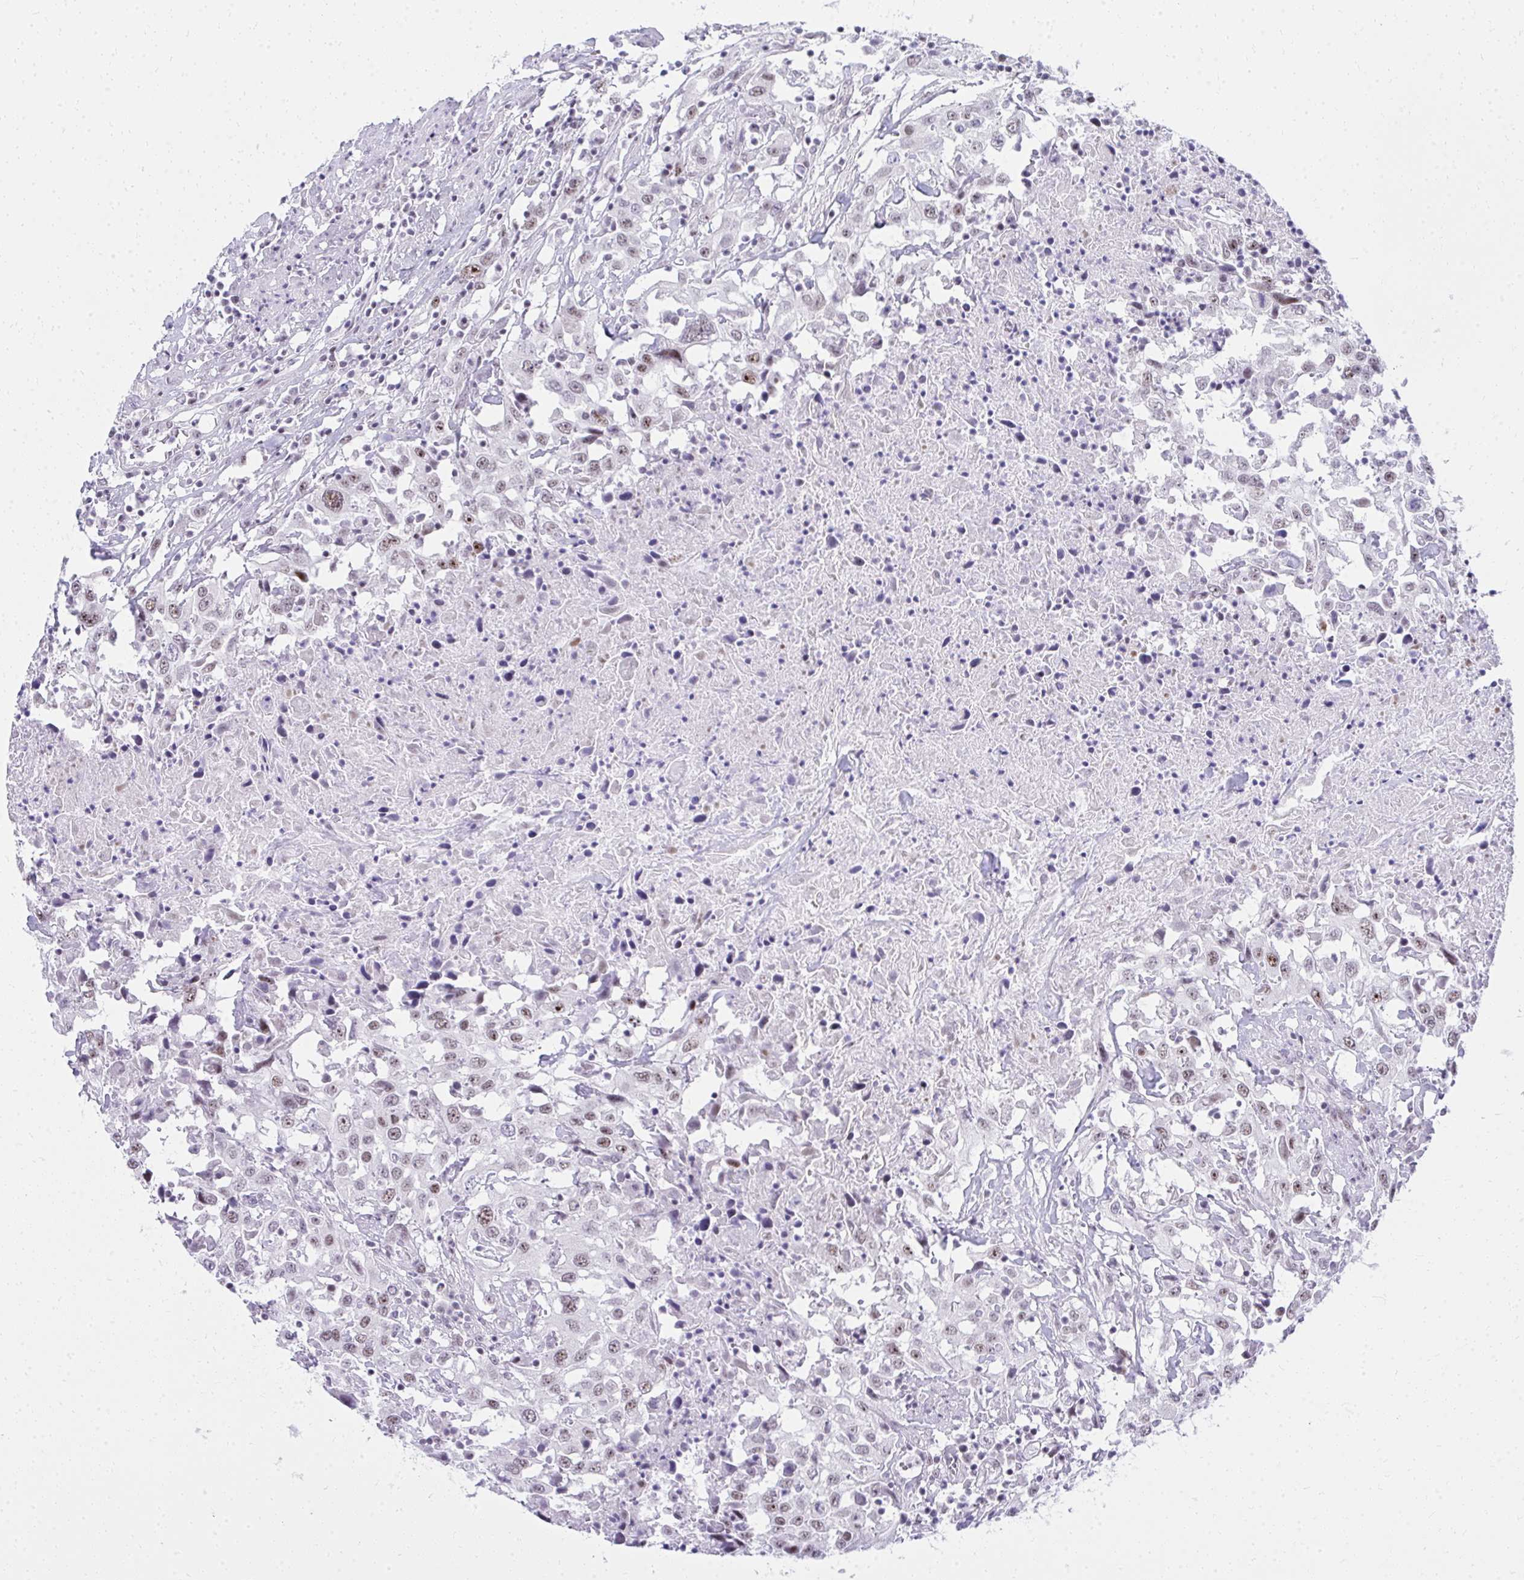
{"staining": {"intensity": "weak", "quantity": ">75%", "location": "nuclear"}, "tissue": "urothelial cancer", "cell_type": "Tumor cells", "image_type": "cancer", "snomed": [{"axis": "morphology", "description": "Urothelial carcinoma, High grade"}, {"axis": "topography", "description": "Urinary bladder"}], "caption": "Protein analysis of urothelial cancer tissue shows weak nuclear staining in approximately >75% of tumor cells. (Stains: DAB in brown, nuclei in blue, Microscopy: brightfield microscopy at high magnification).", "gene": "GLDN", "patient": {"sex": "male", "age": 61}}